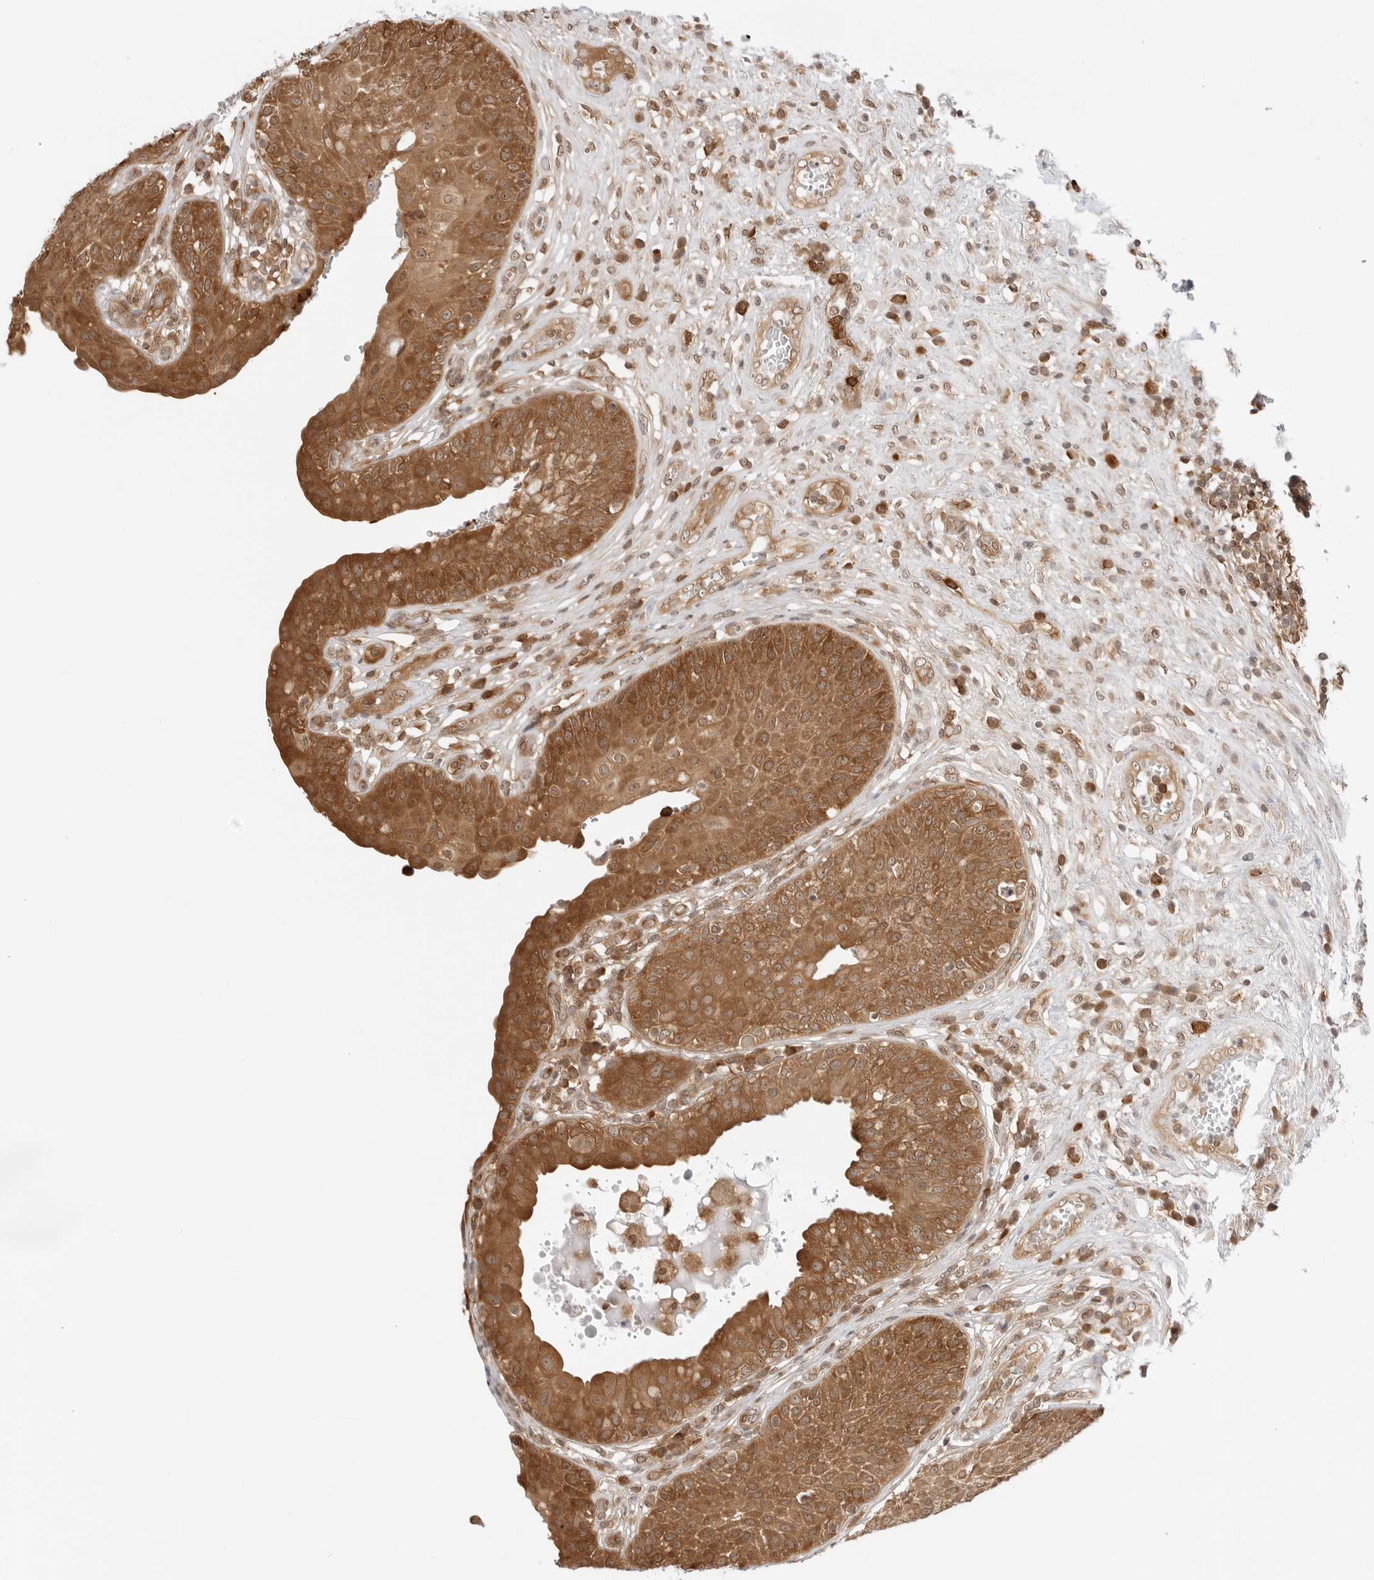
{"staining": {"intensity": "strong", "quantity": ">75%", "location": "cytoplasmic/membranous,nuclear"}, "tissue": "urinary bladder", "cell_type": "Urothelial cells", "image_type": "normal", "snomed": [{"axis": "morphology", "description": "Normal tissue, NOS"}, {"axis": "topography", "description": "Urinary bladder"}], "caption": "Immunohistochemistry (IHC) histopathology image of unremarkable urinary bladder: urinary bladder stained using immunohistochemistry displays high levels of strong protein expression localized specifically in the cytoplasmic/membranous,nuclear of urothelial cells, appearing as a cytoplasmic/membranous,nuclear brown color.", "gene": "NUDC", "patient": {"sex": "female", "age": 62}}